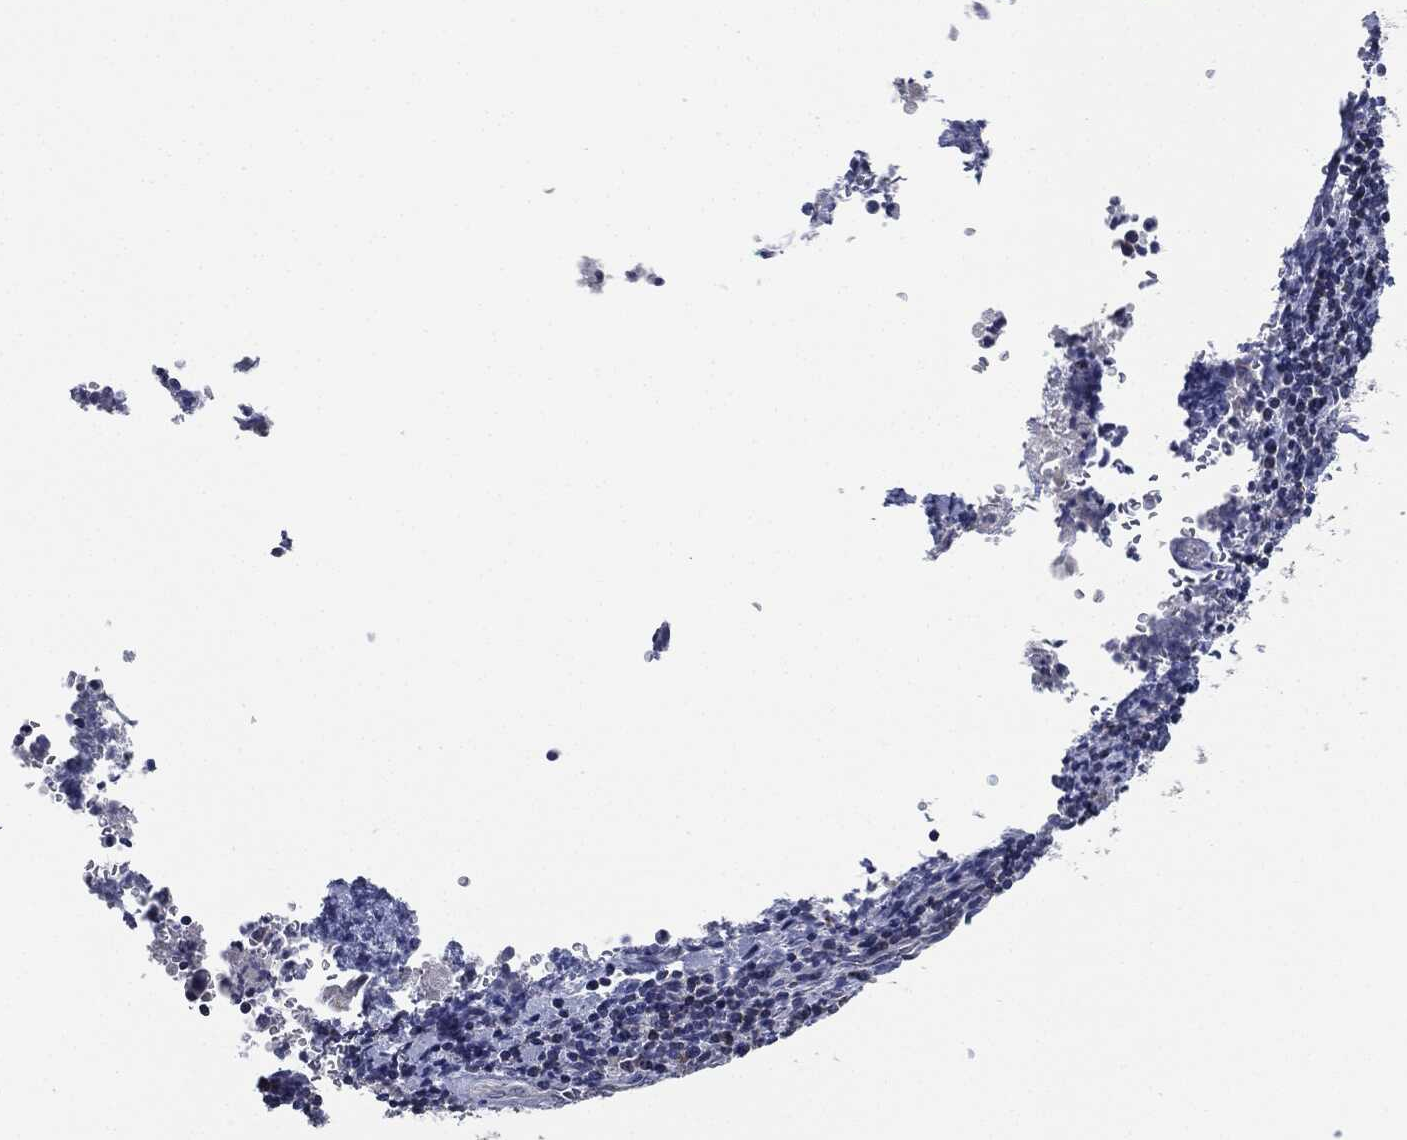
{"staining": {"intensity": "negative", "quantity": "none", "location": "none"}, "tissue": "cervical cancer", "cell_type": "Tumor cells", "image_type": "cancer", "snomed": [{"axis": "morphology", "description": "Squamous cell carcinoma, NOS"}, {"axis": "topography", "description": "Cervix"}], "caption": "The immunohistochemistry (IHC) image has no significant expression in tumor cells of cervical squamous cell carcinoma tissue.", "gene": "SIGLEC9", "patient": {"sex": "female", "age": 26}}